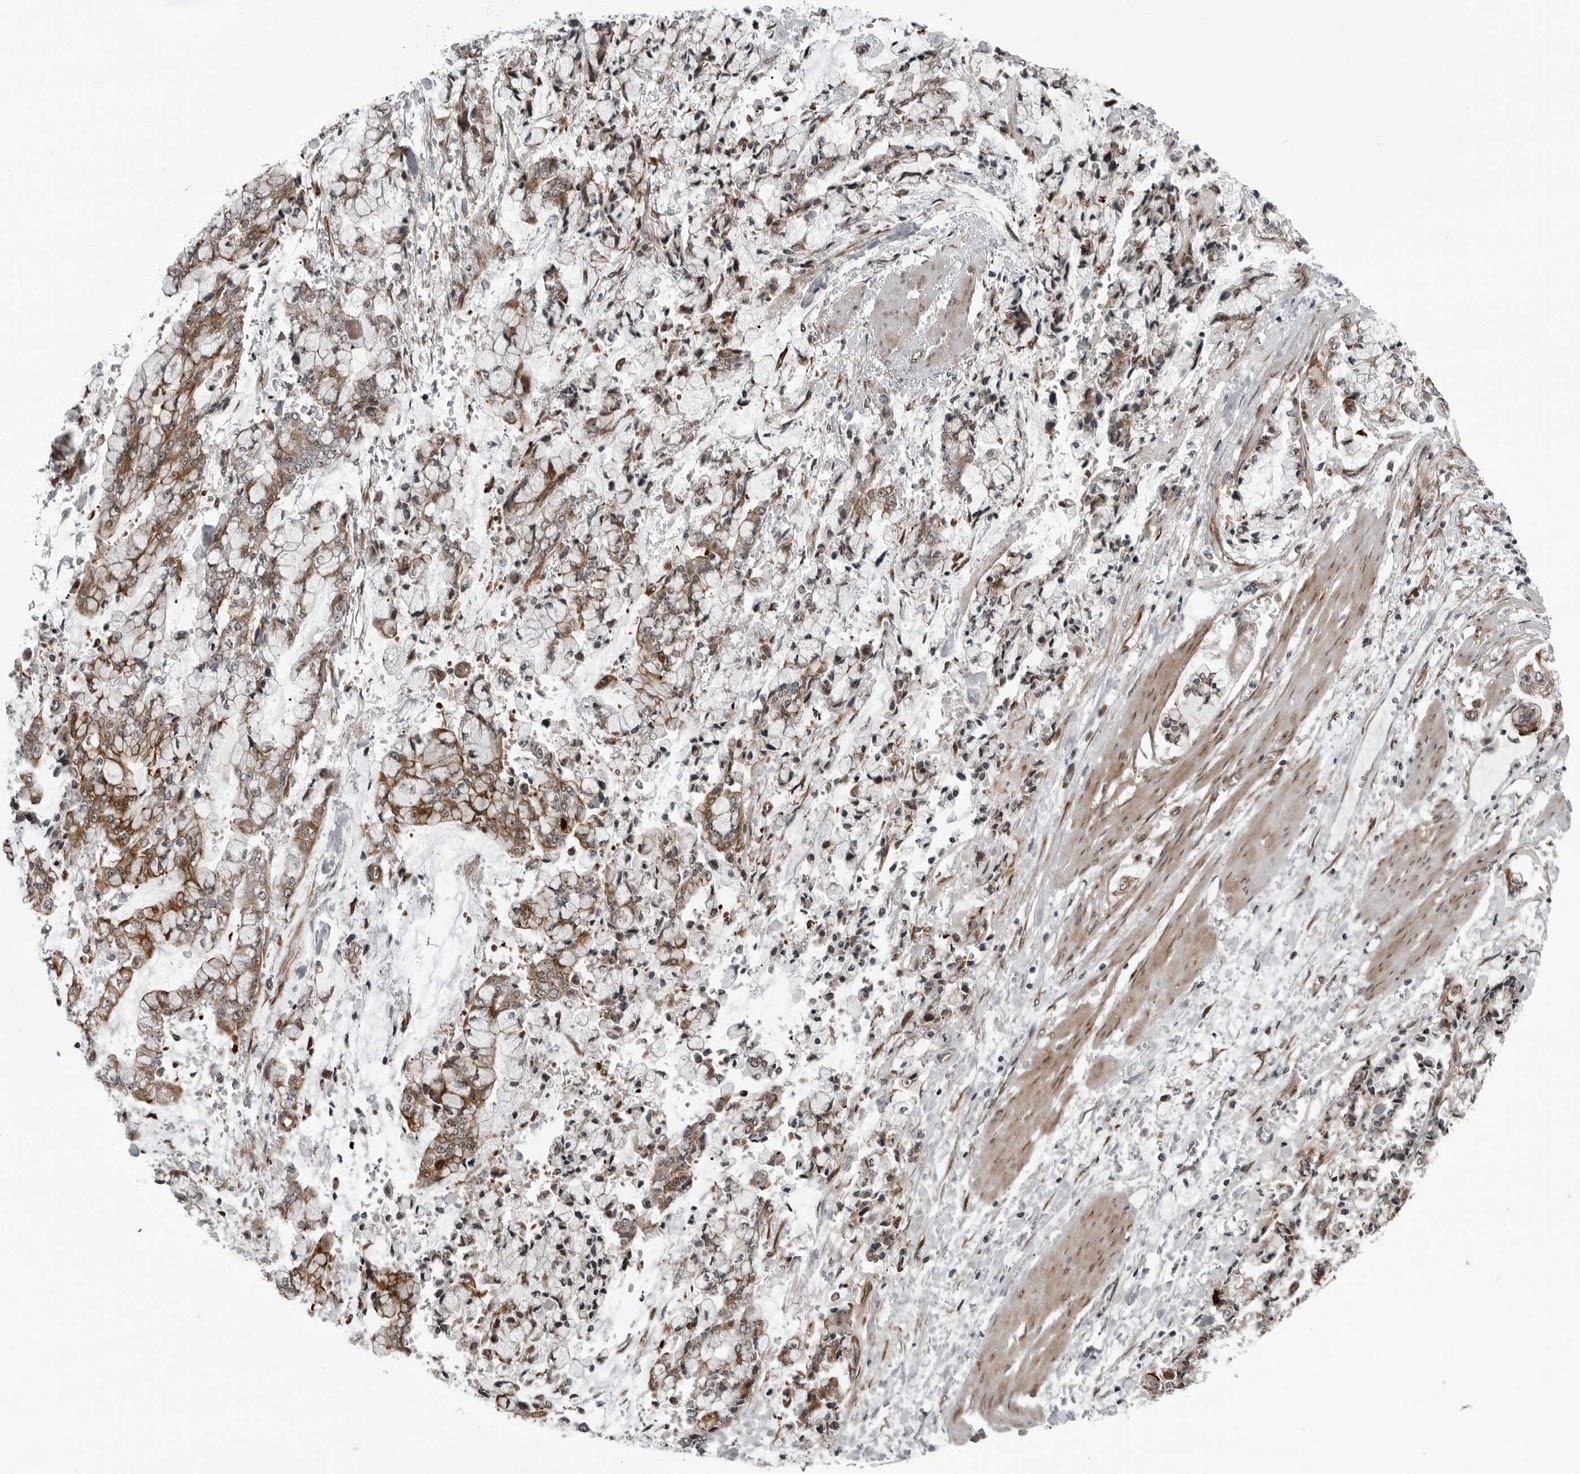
{"staining": {"intensity": "moderate", "quantity": "<25%", "location": "cytoplasmic/membranous"}, "tissue": "stomach cancer", "cell_type": "Tumor cells", "image_type": "cancer", "snomed": [{"axis": "morphology", "description": "Normal tissue, NOS"}, {"axis": "morphology", "description": "Adenocarcinoma, NOS"}, {"axis": "topography", "description": "Stomach, upper"}, {"axis": "topography", "description": "Stomach"}], "caption": "Immunohistochemistry (IHC) staining of stomach cancer, which demonstrates low levels of moderate cytoplasmic/membranous staining in about <25% of tumor cells indicating moderate cytoplasmic/membranous protein expression. The staining was performed using DAB (brown) for protein detection and nuclei were counterstained in hematoxylin (blue).", "gene": "FAM102B", "patient": {"sex": "male", "age": 76}}